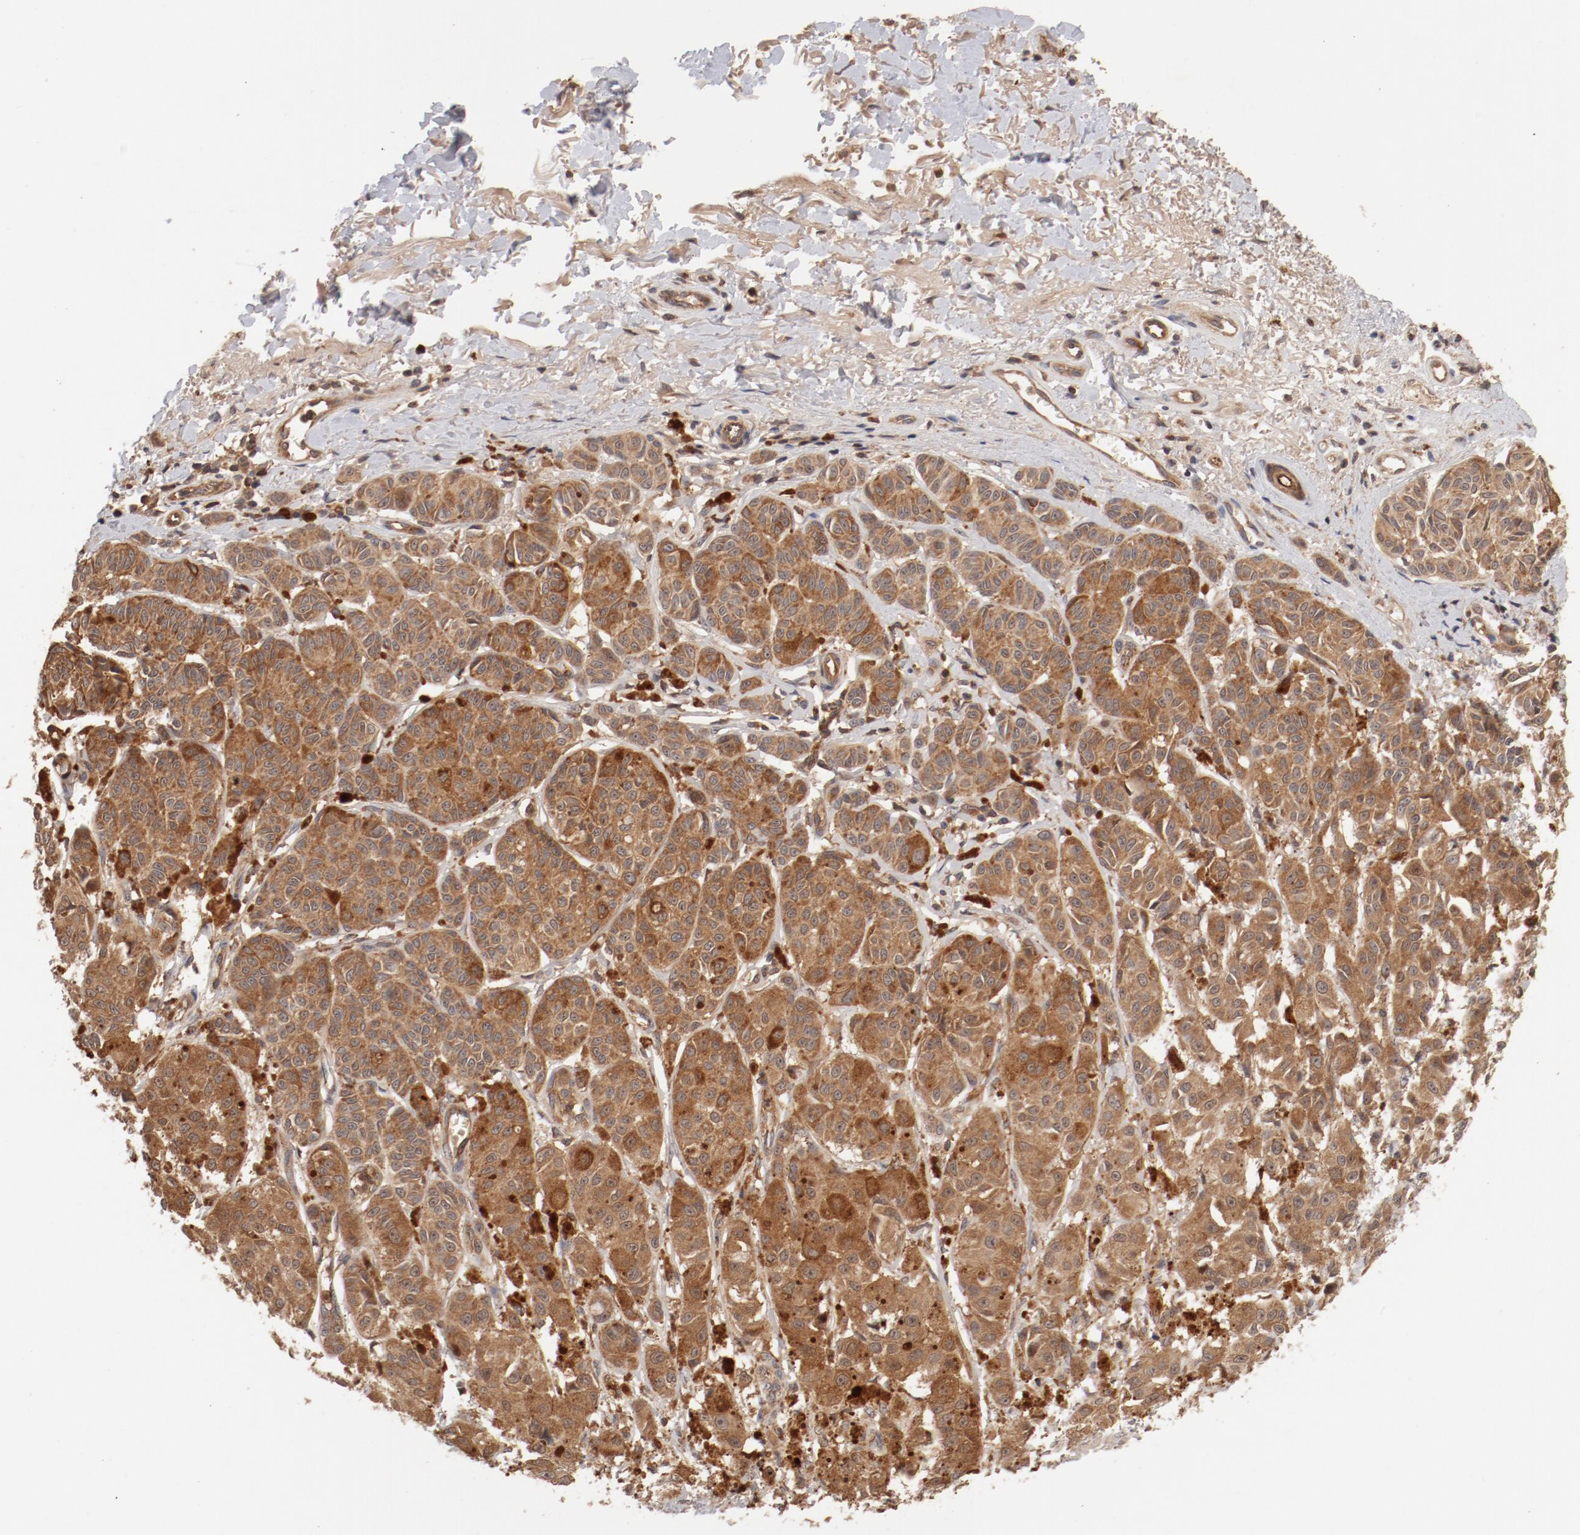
{"staining": {"intensity": "moderate", "quantity": ">75%", "location": "cytoplasmic/membranous"}, "tissue": "melanoma", "cell_type": "Tumor cells", "image_type": "cancer", "snomed": [{"axis": "morphology", "description": "Malignant melanoma, NOS"}, {"axis": "topography", "description": "Skin"}], "caption": "Immunohistochemical staining of malignant melanoma reveals medium levels of moderate cytoplasmic/membranous protein positivity in about >75% of tumor cells. (DAB (3,3'-diaminobenzidine) IHC with brightfield microscopy, high magnification).", "gene": "GUF1", "patient": {"sex": "male", "age": 76}}